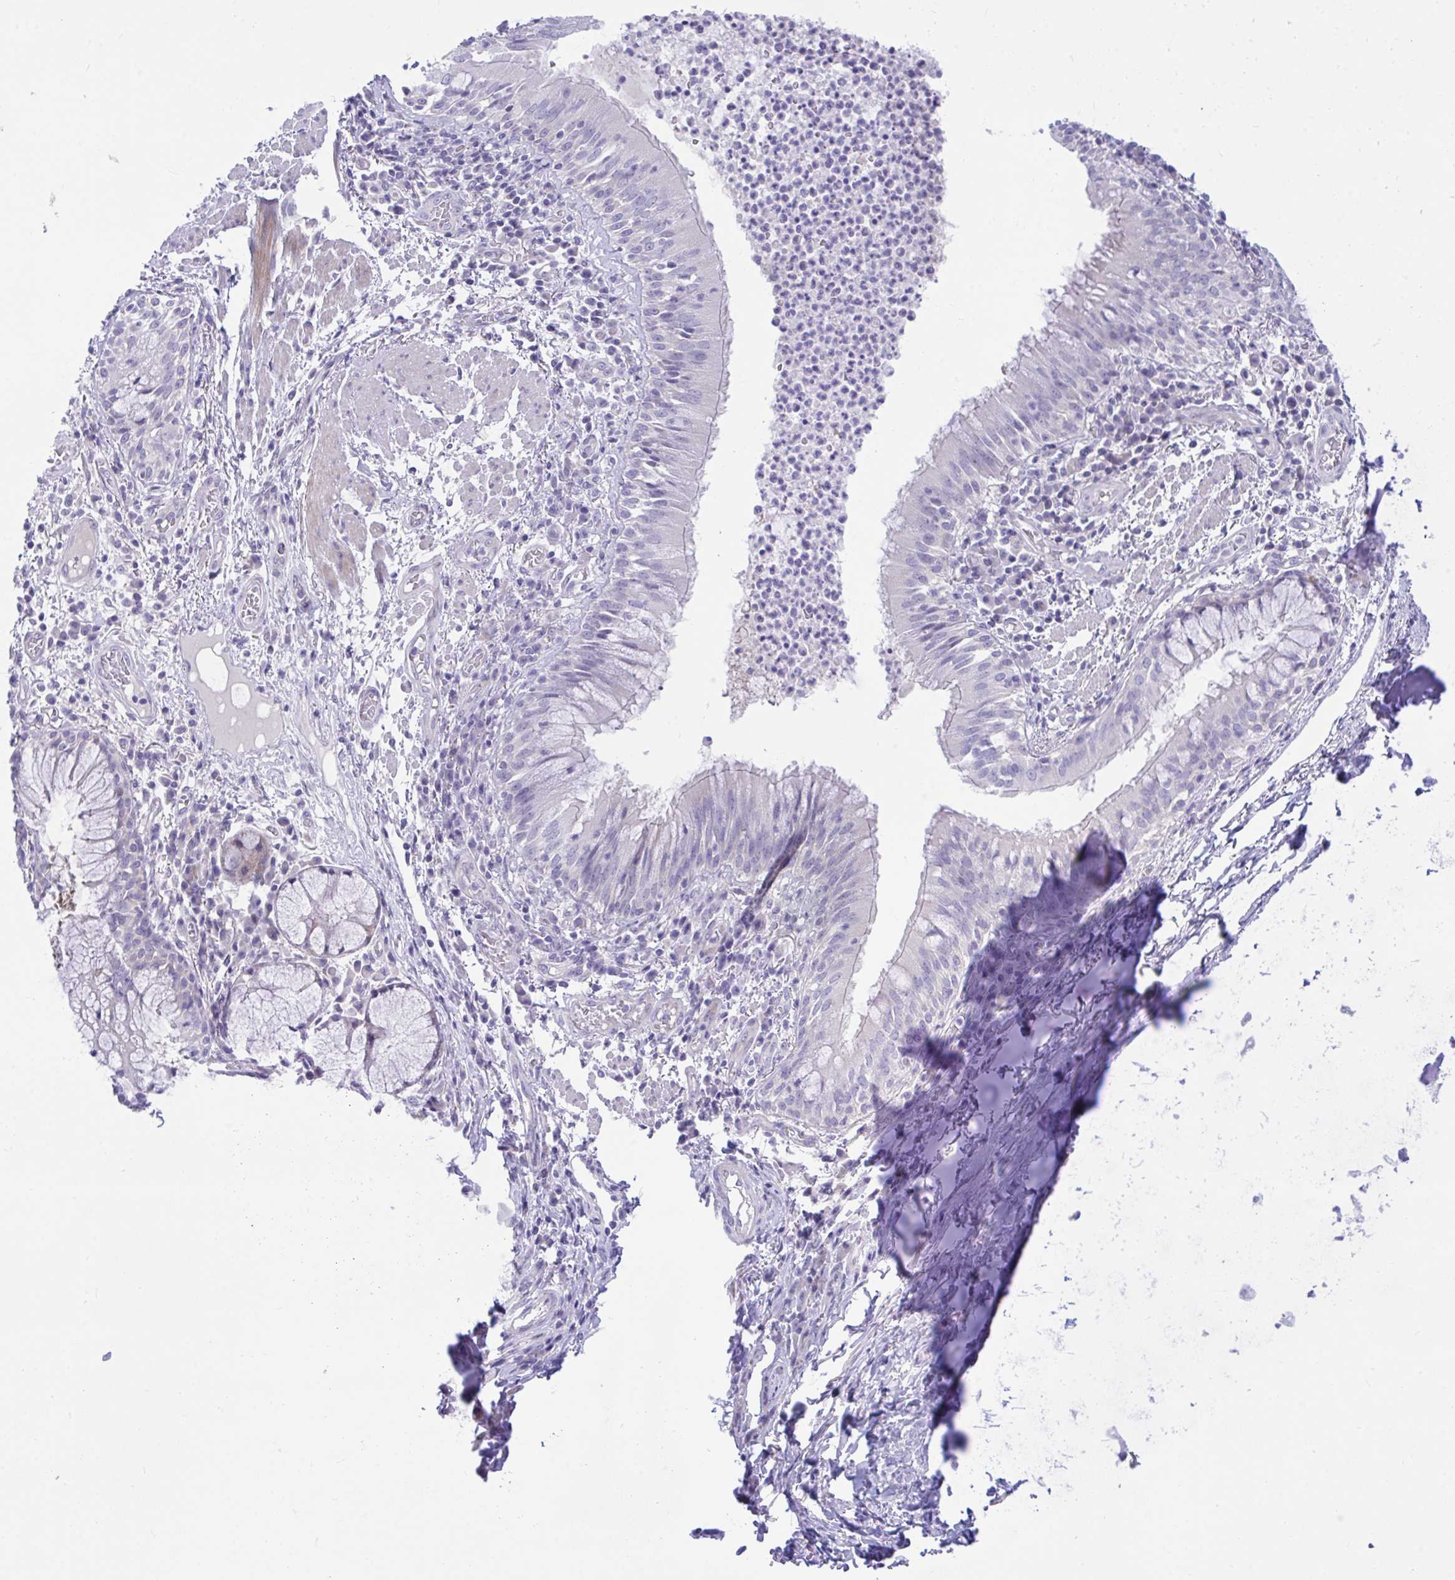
{"staining": {"intensity": "weak", "quantity": "25%-75%", "location": "cytoplasmic/membranous"}, "tissue": "bronchus", "cell_type": "Respiratory epithelial cells", "image_type": "normal", "snomed": [{"axis": "morphology", "description": "Normal tissue, NOS"}, {"axis": "topography", "description": "Lymph node"}, {"axis": "topography", "description": "Bronchus"}], "caption": "The image shows a brown stain indicating the presence of a protein in the cytoplasmic/membranous of respiratory epithelial cells in bronchus. (DAB = brown stain, brightfield microscopy at high magnification).", "gene": "MED9", "patient": {"sex": "male", "age": 56}}